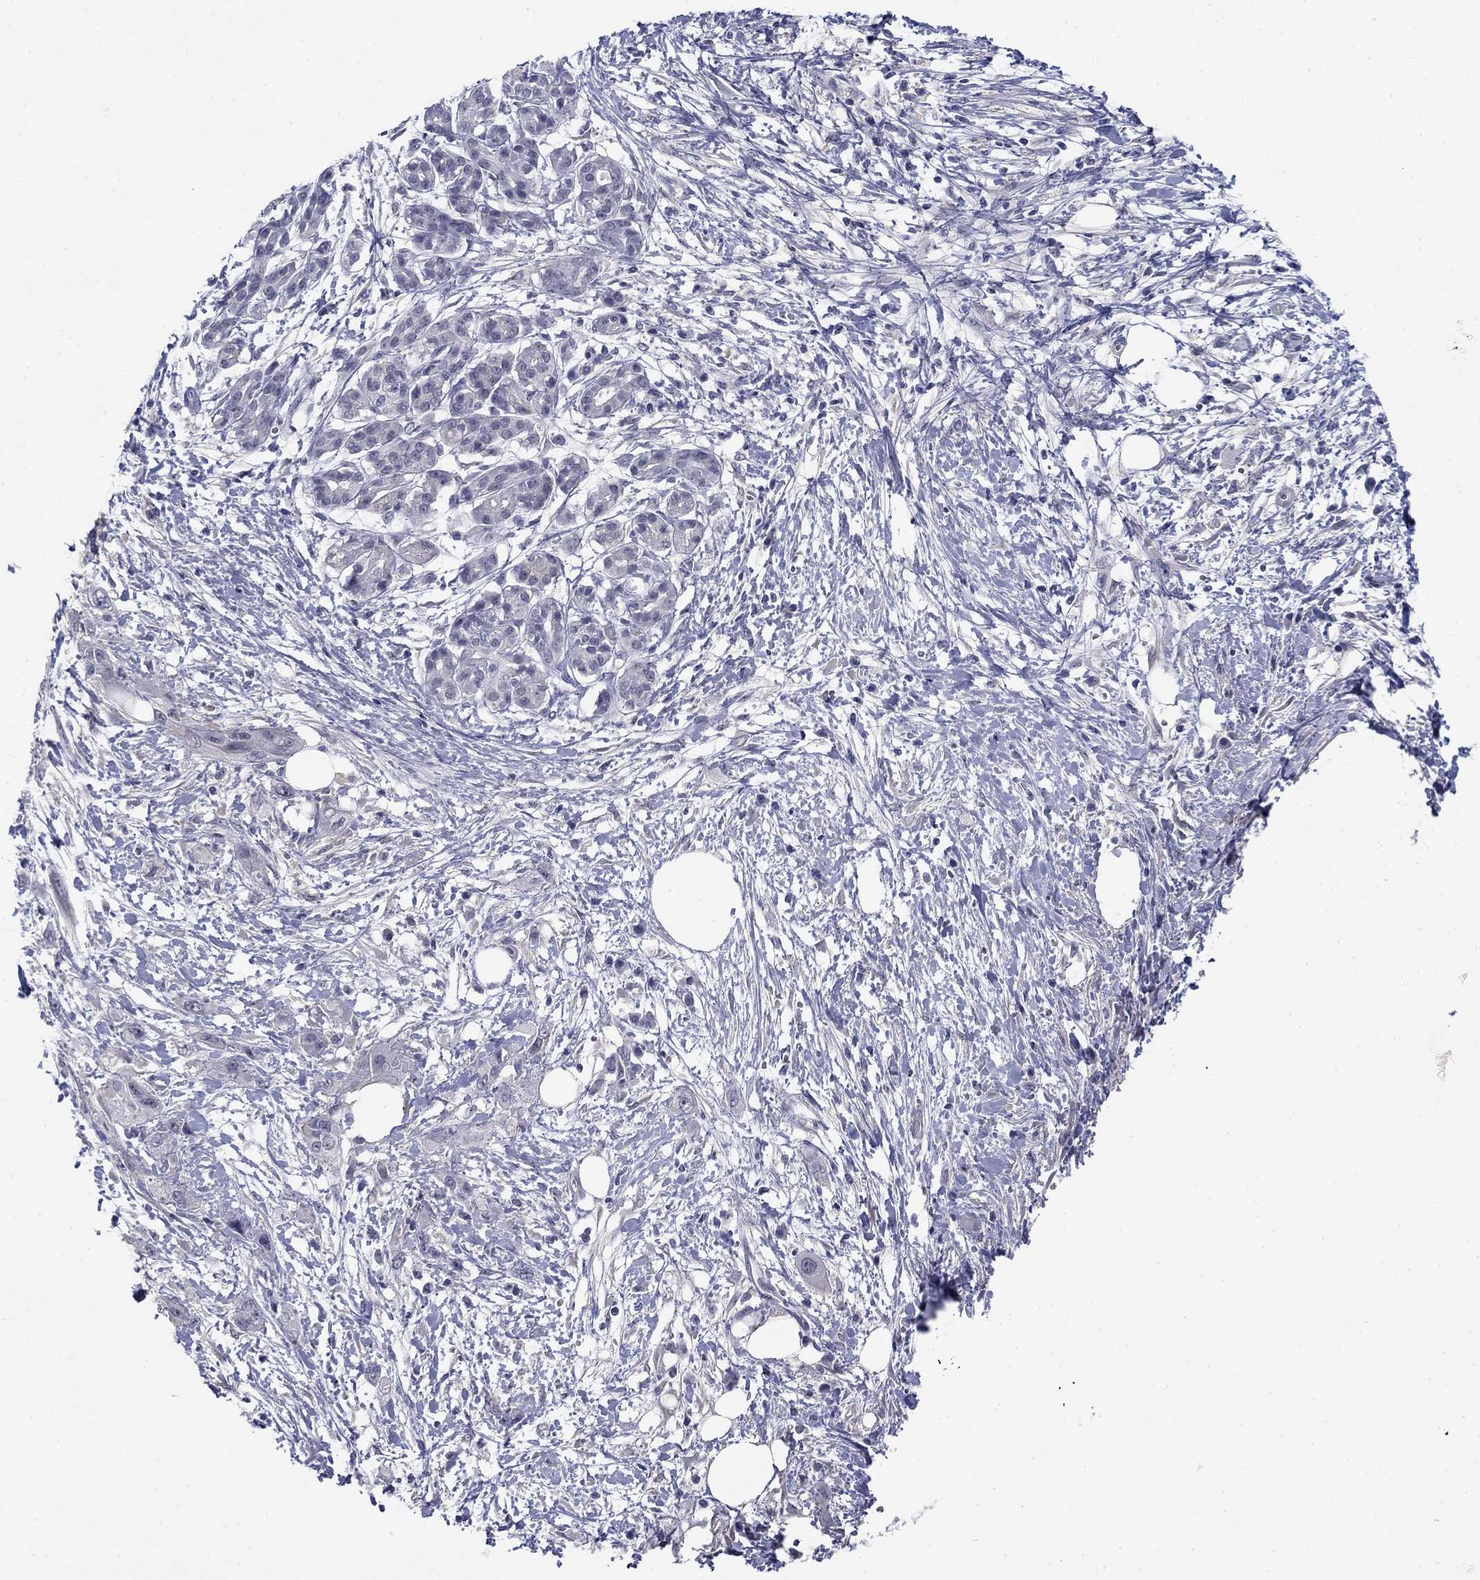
{"staining": {"intensity": "negative", "quantity": "none", "location": "none"}, "tissue": "pancreatic cancer", "cell_type": "Tumor cells", "image_type": "cancer", "snomed": [{"axis": "morphology", "description": "Adenocarcinoma, NOS"}, {"axis": "topography", "description": "Pancreas"}], "caption": "This is an IHC photomicrograph of pancreatic adenocarcinoma. There is no staining in tumor cells.", "gene": "TIGD4", "patient": {"sex": "male", "age": 72}}